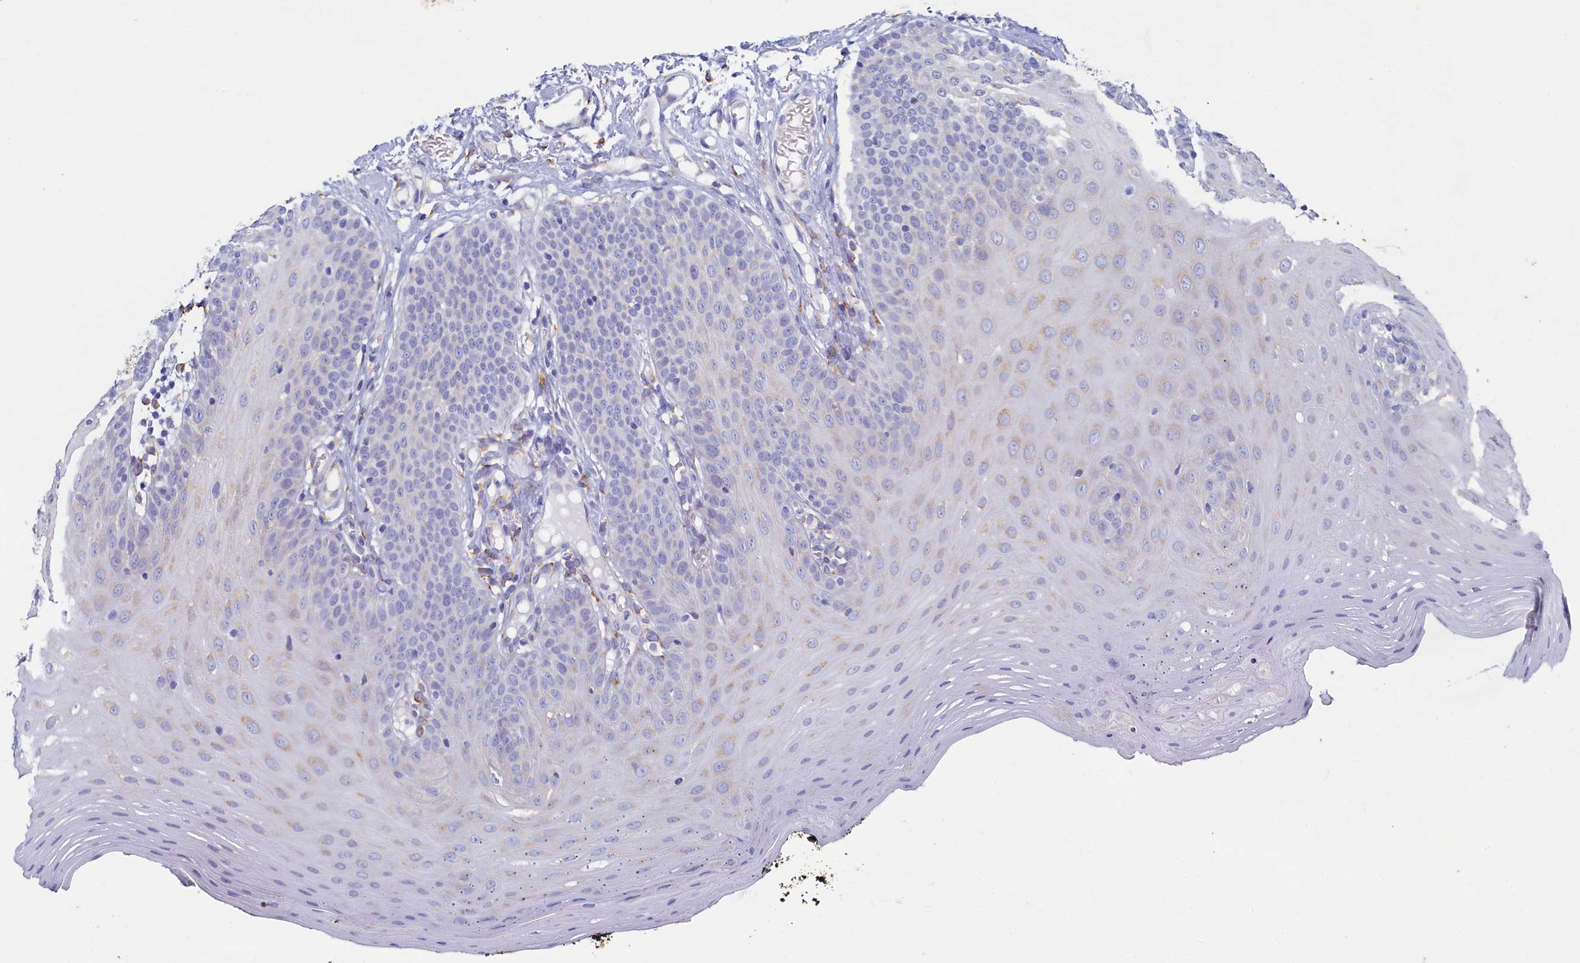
{"staining": {"intensity": "weak", "quantity": "<25%", "location": "cytoplasmic/membranous"}, "tissue": "oral mucosa", "cell_type": "Squamous epithelial cells", "image_type": "normal", "snomed": [{"axis": "morphology", "description": "Normal tissue, NOS"}, {"axis": "topography", "description": "Oral tissue"}], "caption": "Immunohistochemical staining of unremarkable human oral mucosa reveals no significant expression in squamous epithelial cells.", "gene": "TMEM18", "patient": {"sex": "male", "age": 74}}